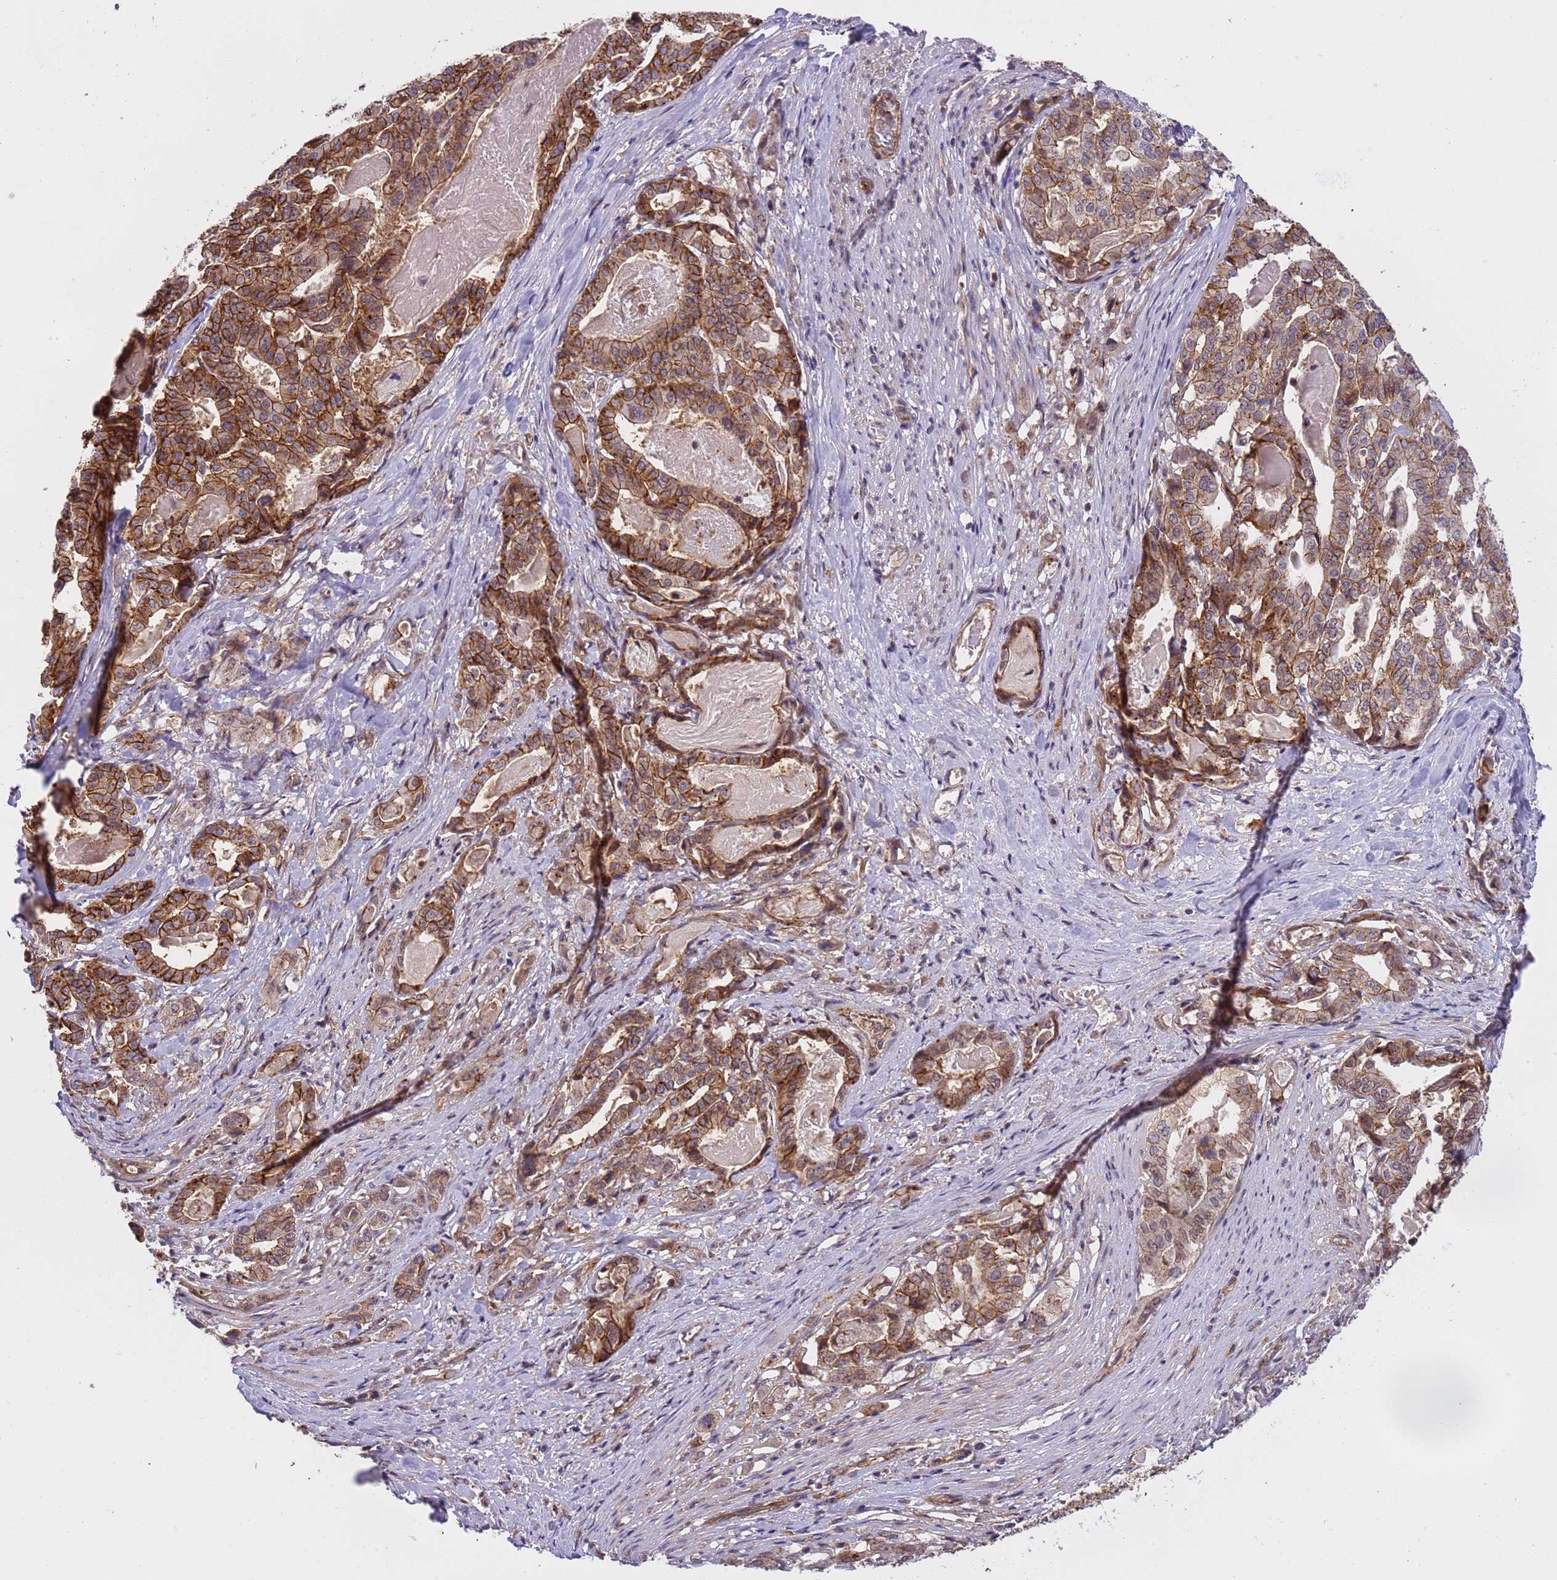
{"staining": {"intensity": "strong", "quantity": ">75%", "location": "cytoplasmic/membranous"}, "tissue": "stomach cancer", "cell_type": "Tumor cells", "image_type": "cancer", "snomed": [{"axis": "morphology", "description": "Adenocarcinoma, NOS"}, {"axis": "topography", "description": "Stomach"}], "caption": "A brown stain highlights strong cytoplasmic/membranous expression of a protein in adenocarcinoma (stomach) tumor cells.", "gene": "EMC2", "patient": {"sex": "male", "age": 48}}